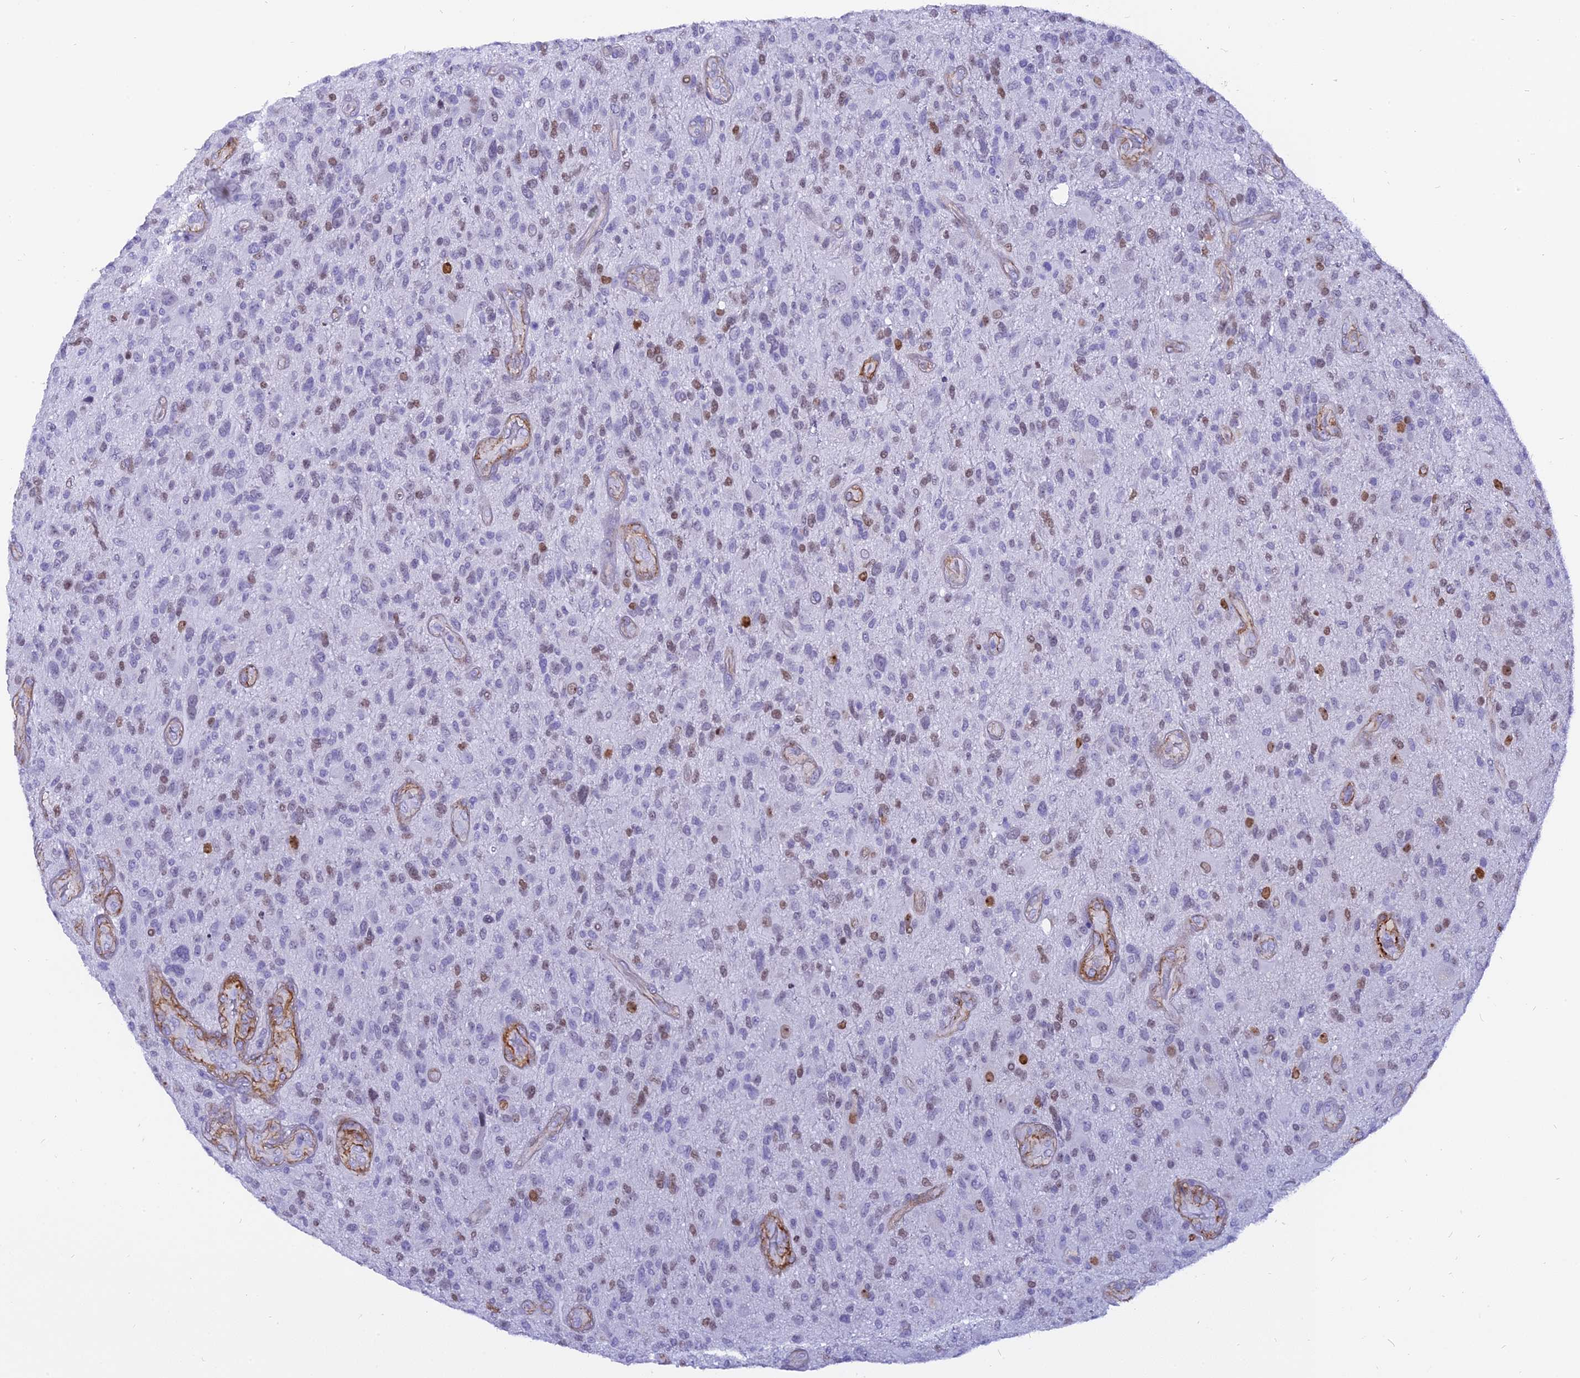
{"staining": {"intensity": "moderate", "quantity": "<25%", "location": "nuclear"}, "tissue": "glioma", "cell_type": "Tumor cells", "image_type": "cancer", "snomed": [{"axis": "morphology", "description": "Glioma, malignant, High grade"}, {"axis": "topography", "description": "Brain"}], "caption": "Malignant high-grade glioma tissue displays moderate nuclear staining in approximately <25% of tumor cells", "gene": "CENPV", "patient": {"sex": "male", "age": 47}}